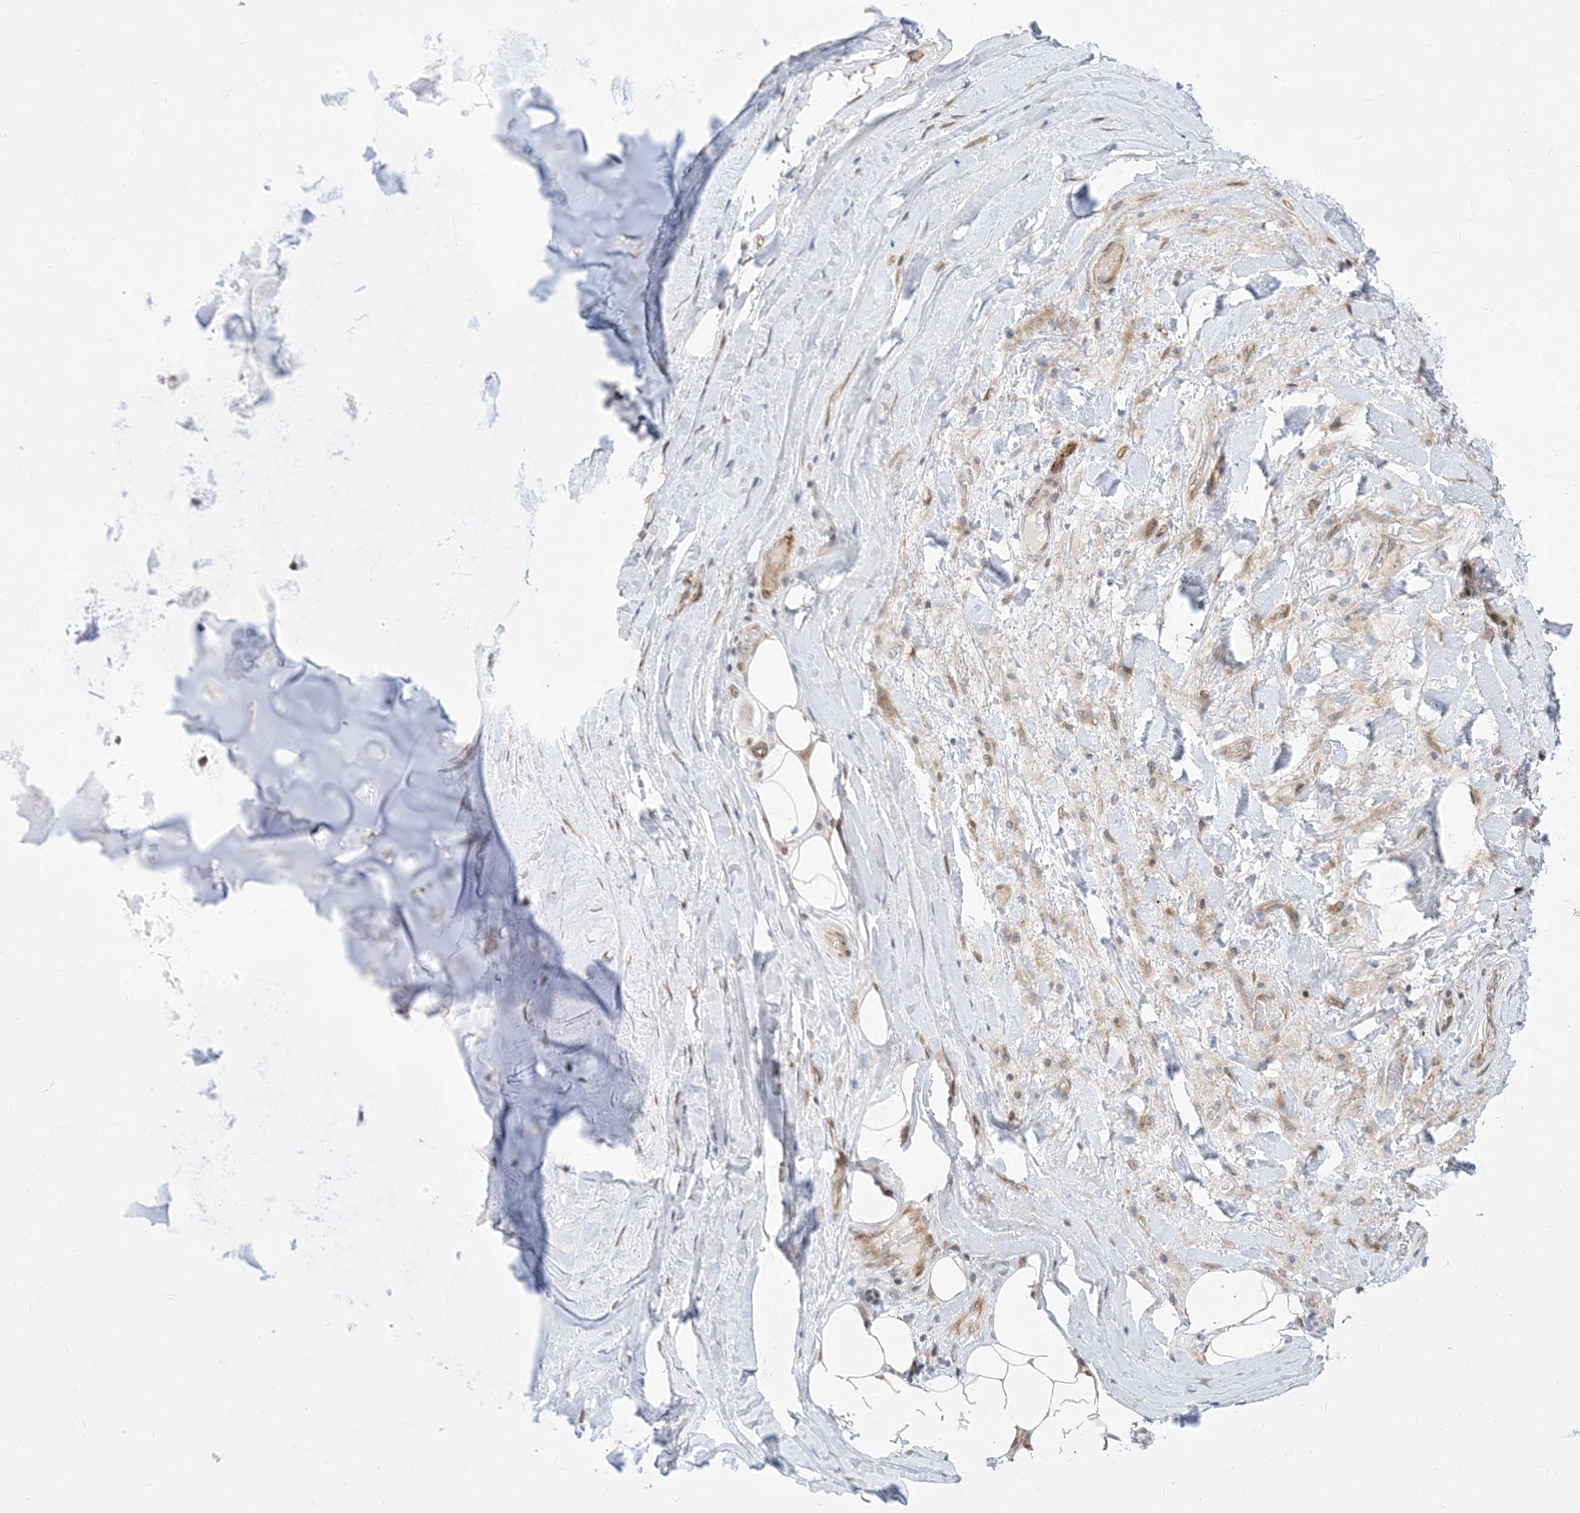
{"staining": {"intensity": "negative", "quantity": "none", "location": "none"}, "tissue": "adipose tissue", "cell_type": "Adipocytes", "image_type": "normal", "snomed": [{"axis": "morphology", "description": "Normal tissue, NOS"}, {"axis": "morphology", "description": "Squamous cell carcinoma, NOS"}, {"axis": "topography", "description": "Lymph node"}, {"axis": "topography", "description": "Bronchus"}, {"axis": "topography", "description": "Lung"}], "caption": "Immunohistochemistry (IHC) histopathology image of unremarkable adipose tissue stained for a protein (brown), which displays no staining in adipocytes.", "gene": "TYSND1", "patient": {"sex": "male", "age": 66}}